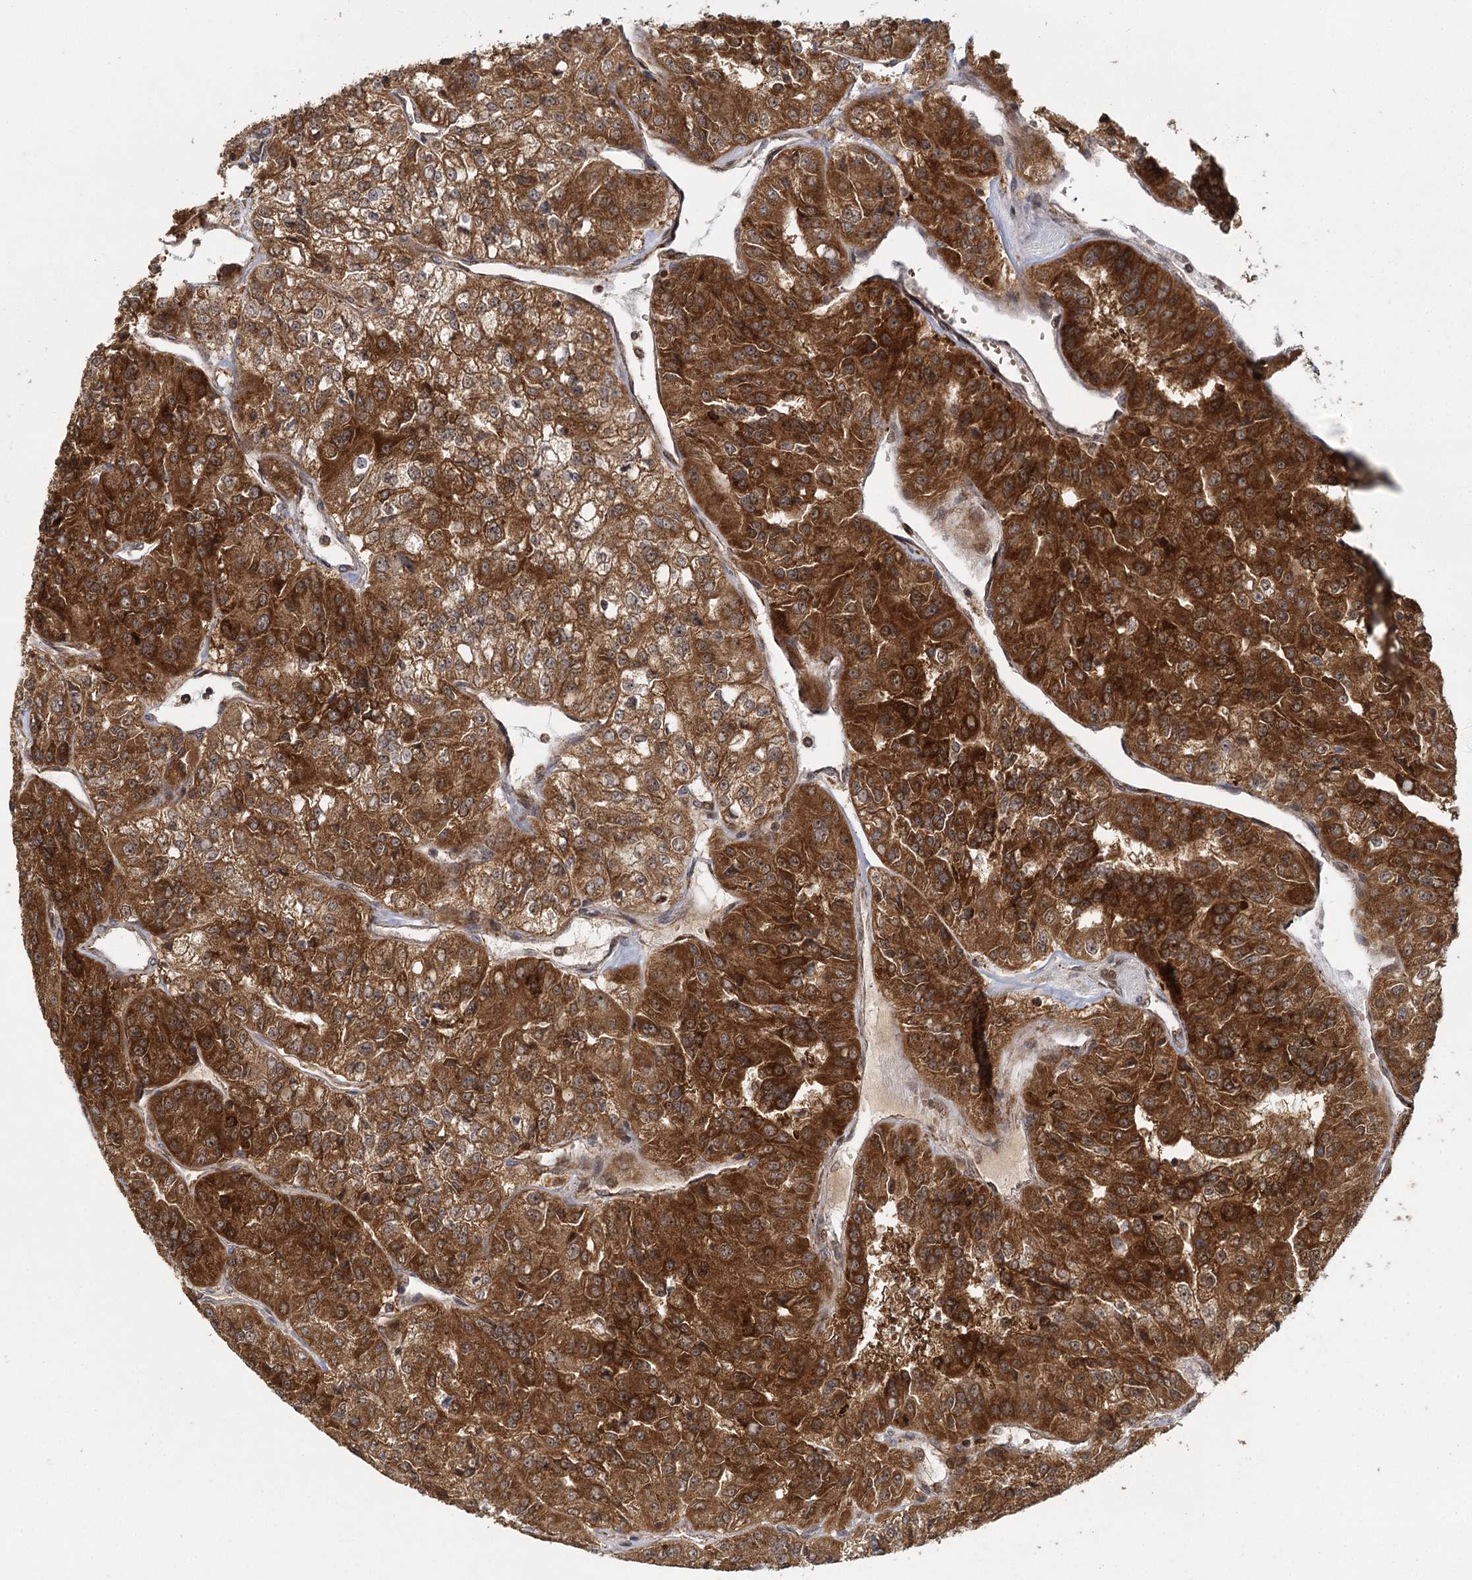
{"staining": {"intensity": "strong", "quantity": ">75%", "location": "cytoplasmic/membranous"}, "tissue": "renal cancer", "cell_type": "Tumor cells", "image_type": "cancer", "snomed": [{"axis": "morphology", "description": "Adenocarcinoma, NOS"}, {"axis": "topography", "description": "Kidney"}], "caption": "A high-resolution image shows IHC staining of adenocarcinoma (renal), which displays strong cytoplasmic/membranous positivity in about >75% of tumor cells. The protein of interest is shown in brown color, while the nuclei are stained blue.", "gene": "MICU1", "patient": {"sex": "female", "age": 63}}